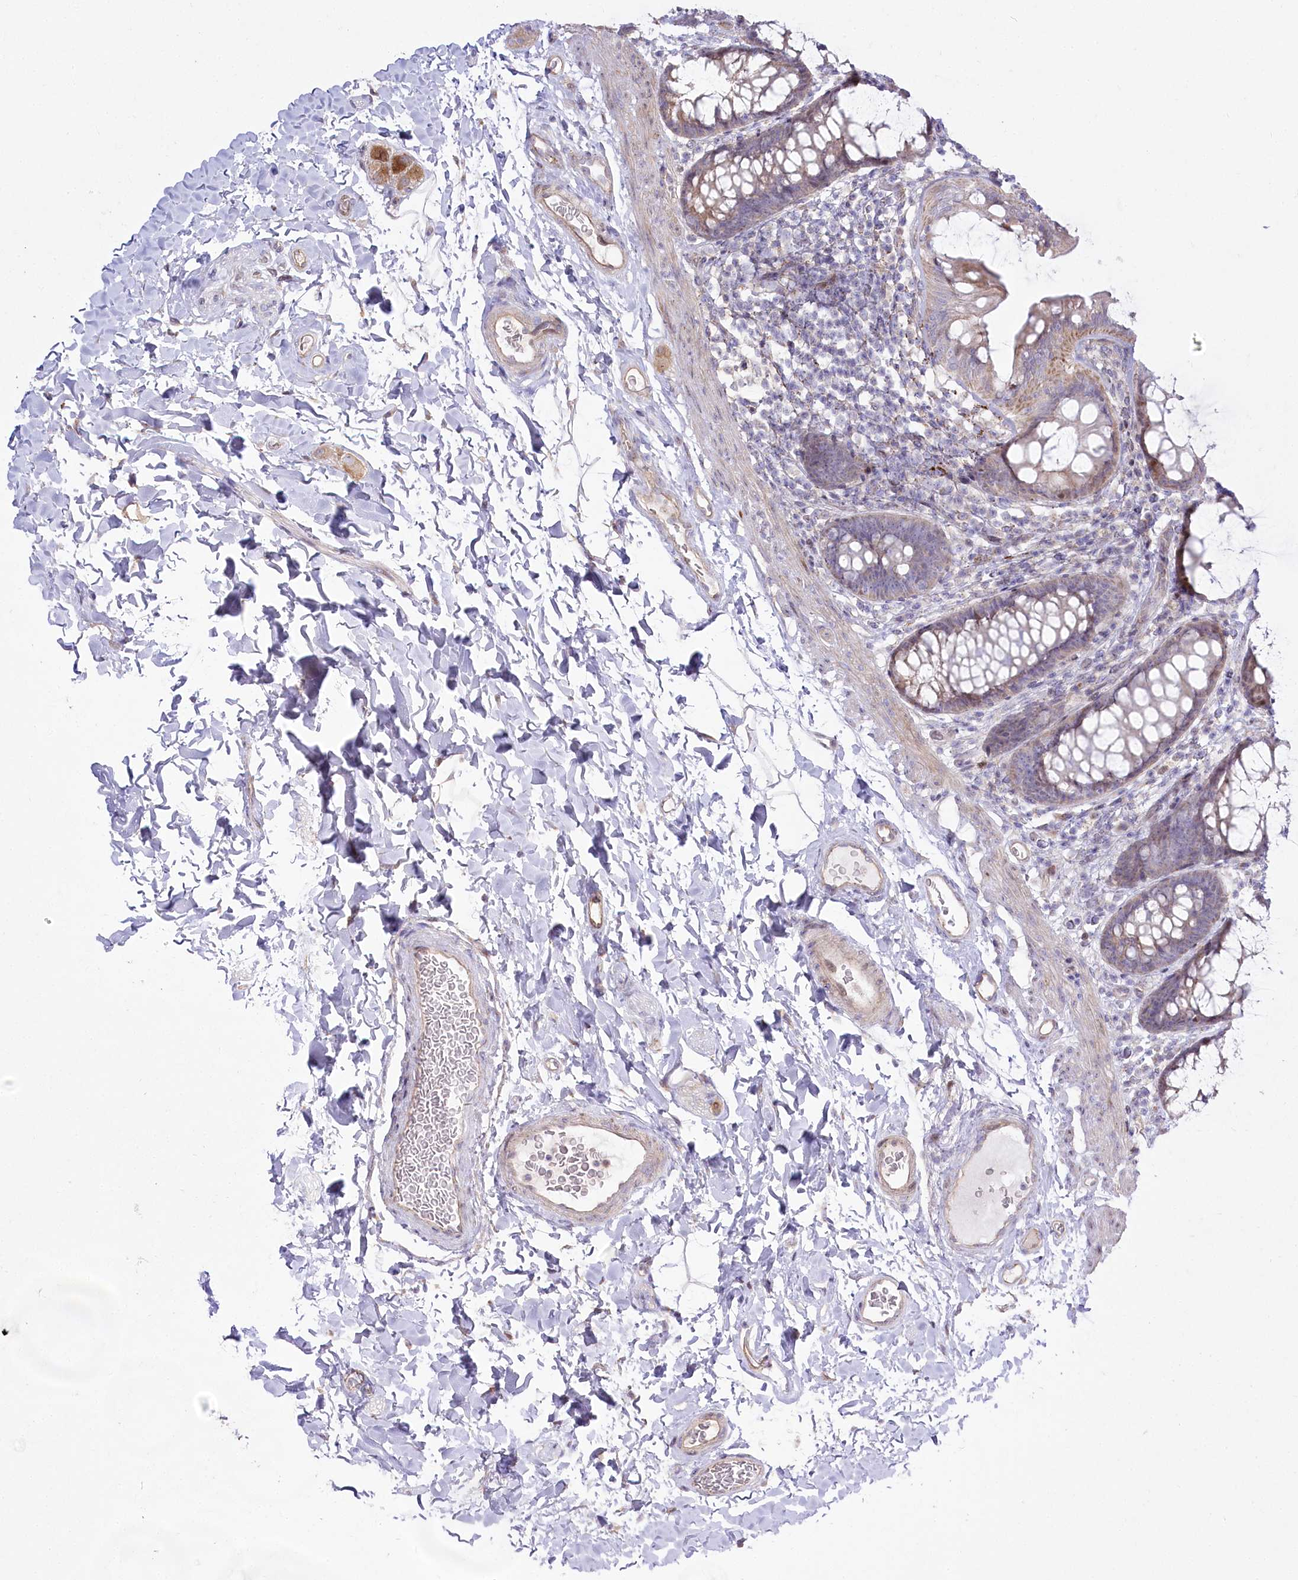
{"staining": {"intensity": "weak", "quantity": ">75%", "location": "cytoplasmic/membranous"}, "tissue": "colon", "cell_type": "Endothelial cells", "image_type": "normal", "snomed": [{"axis": "morphology", "description": "Normal tissue, NOS"}, {"axis": "topography", "description": "Colon"}], "caption": "Immunohistochemistry (IHC) photomicrograph of normal colon: colon stained using immunohistochemistry reveals low levels of weak protein expression localized specifically in the cytoplasmic/membranous of endothelial cells, appearing as a cytoplasmic/membranous brown color.", "gene": "CEP164", "patient": {"sex": "female", "age": 62}}